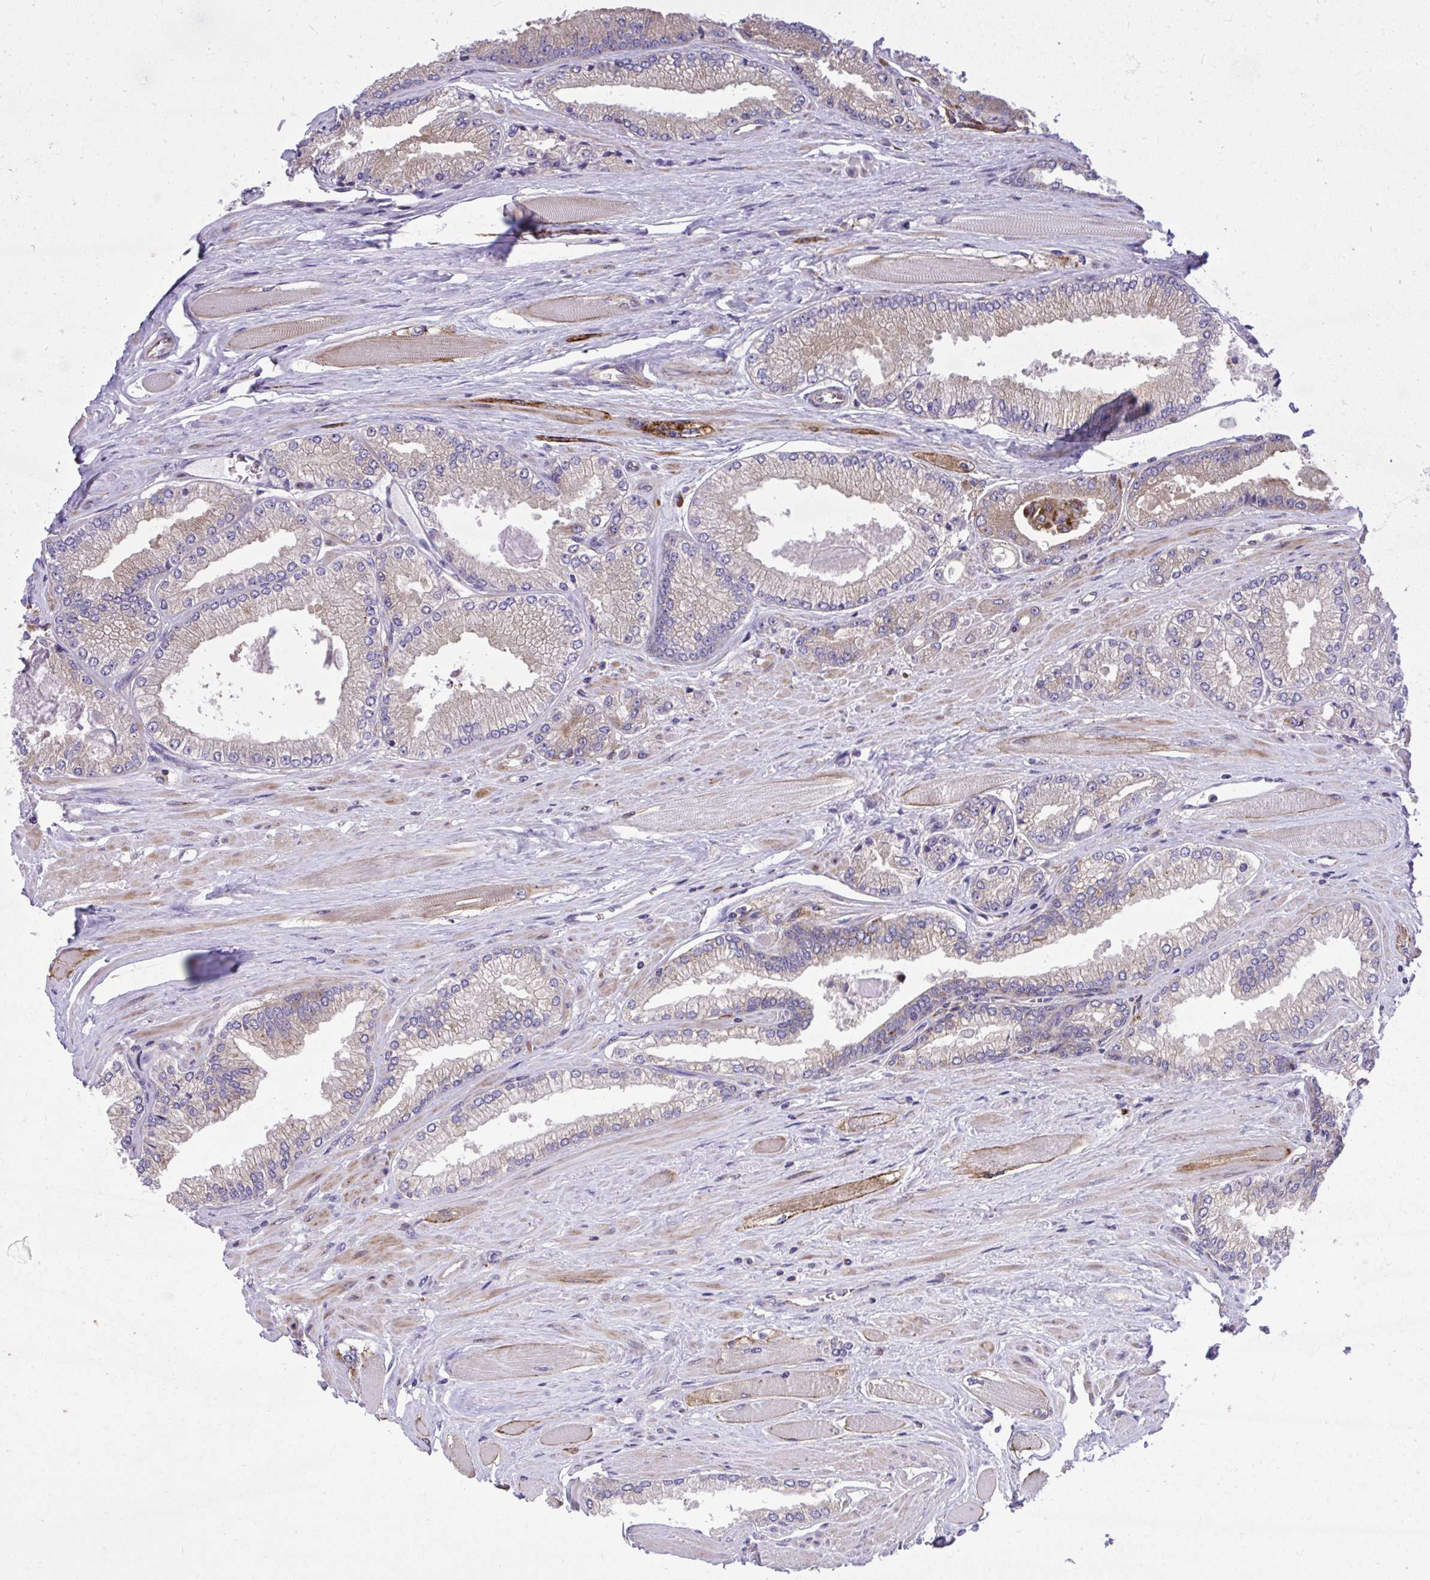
{"staining": {"intensity": "weak", "quantity": "<25%", "location": "cytoplasmic/membranous"}, "tissue": "prostate cancer", "cell_type": "Tumor cells", "image_type": "cancer", "snomed": [{"axis": "morphology", "description": "Adenocarcinoma, Low grade"}, {"axis": "topography", "description": "Prostate"}], "caption": "This is an immunohistochemistry image of prostate adenocarcinoma (low-grade). There is no positivity in tumor cells.", "gene": "PAIP2", "patient": {"sex": "male", "age": 67}}